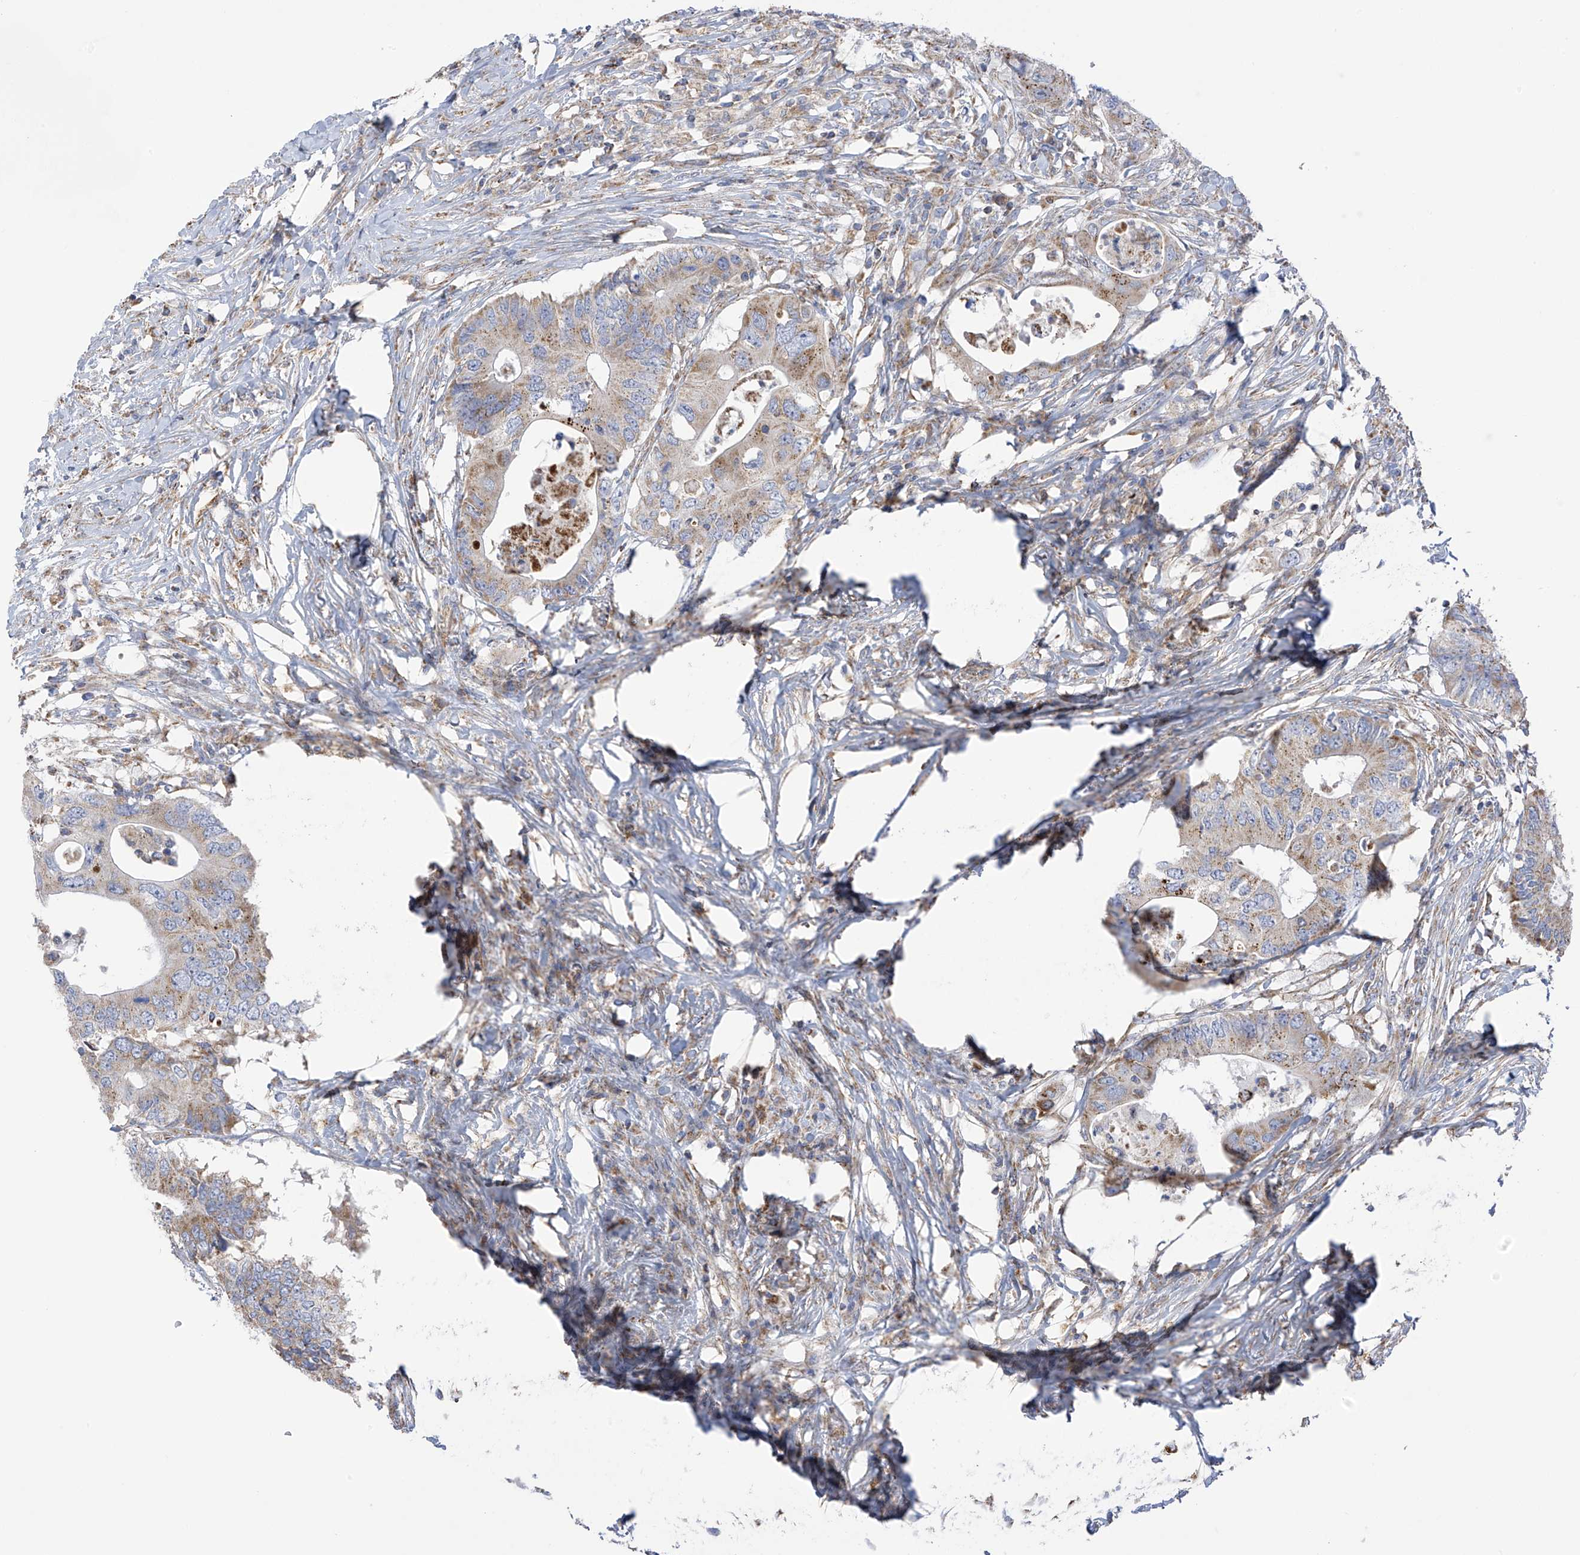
{"staining": {"intensity": "moderate", "quantity": "25%-75%", "location": "cytoplasmic/membranous"}, "tissue": "colorectal cancer", "cell_type": "Tumor cells", "image_type": "cancer", "snomed": [{"axis": "morphology", "description": "Adenocarcinoma, NOS"}, {"axis": "topography", "description": "Colon"}], "caption": "Colorectal cancer stained with DAB (3,3'-diaminobenzidine) immunohistochemistry demonstrates medium levels of moderate cytoplasmic/membranous staining in about 25%-75% of tumor cells.", "gene": "ITM2B", "patient": {"sex": "male", "age": 71}}